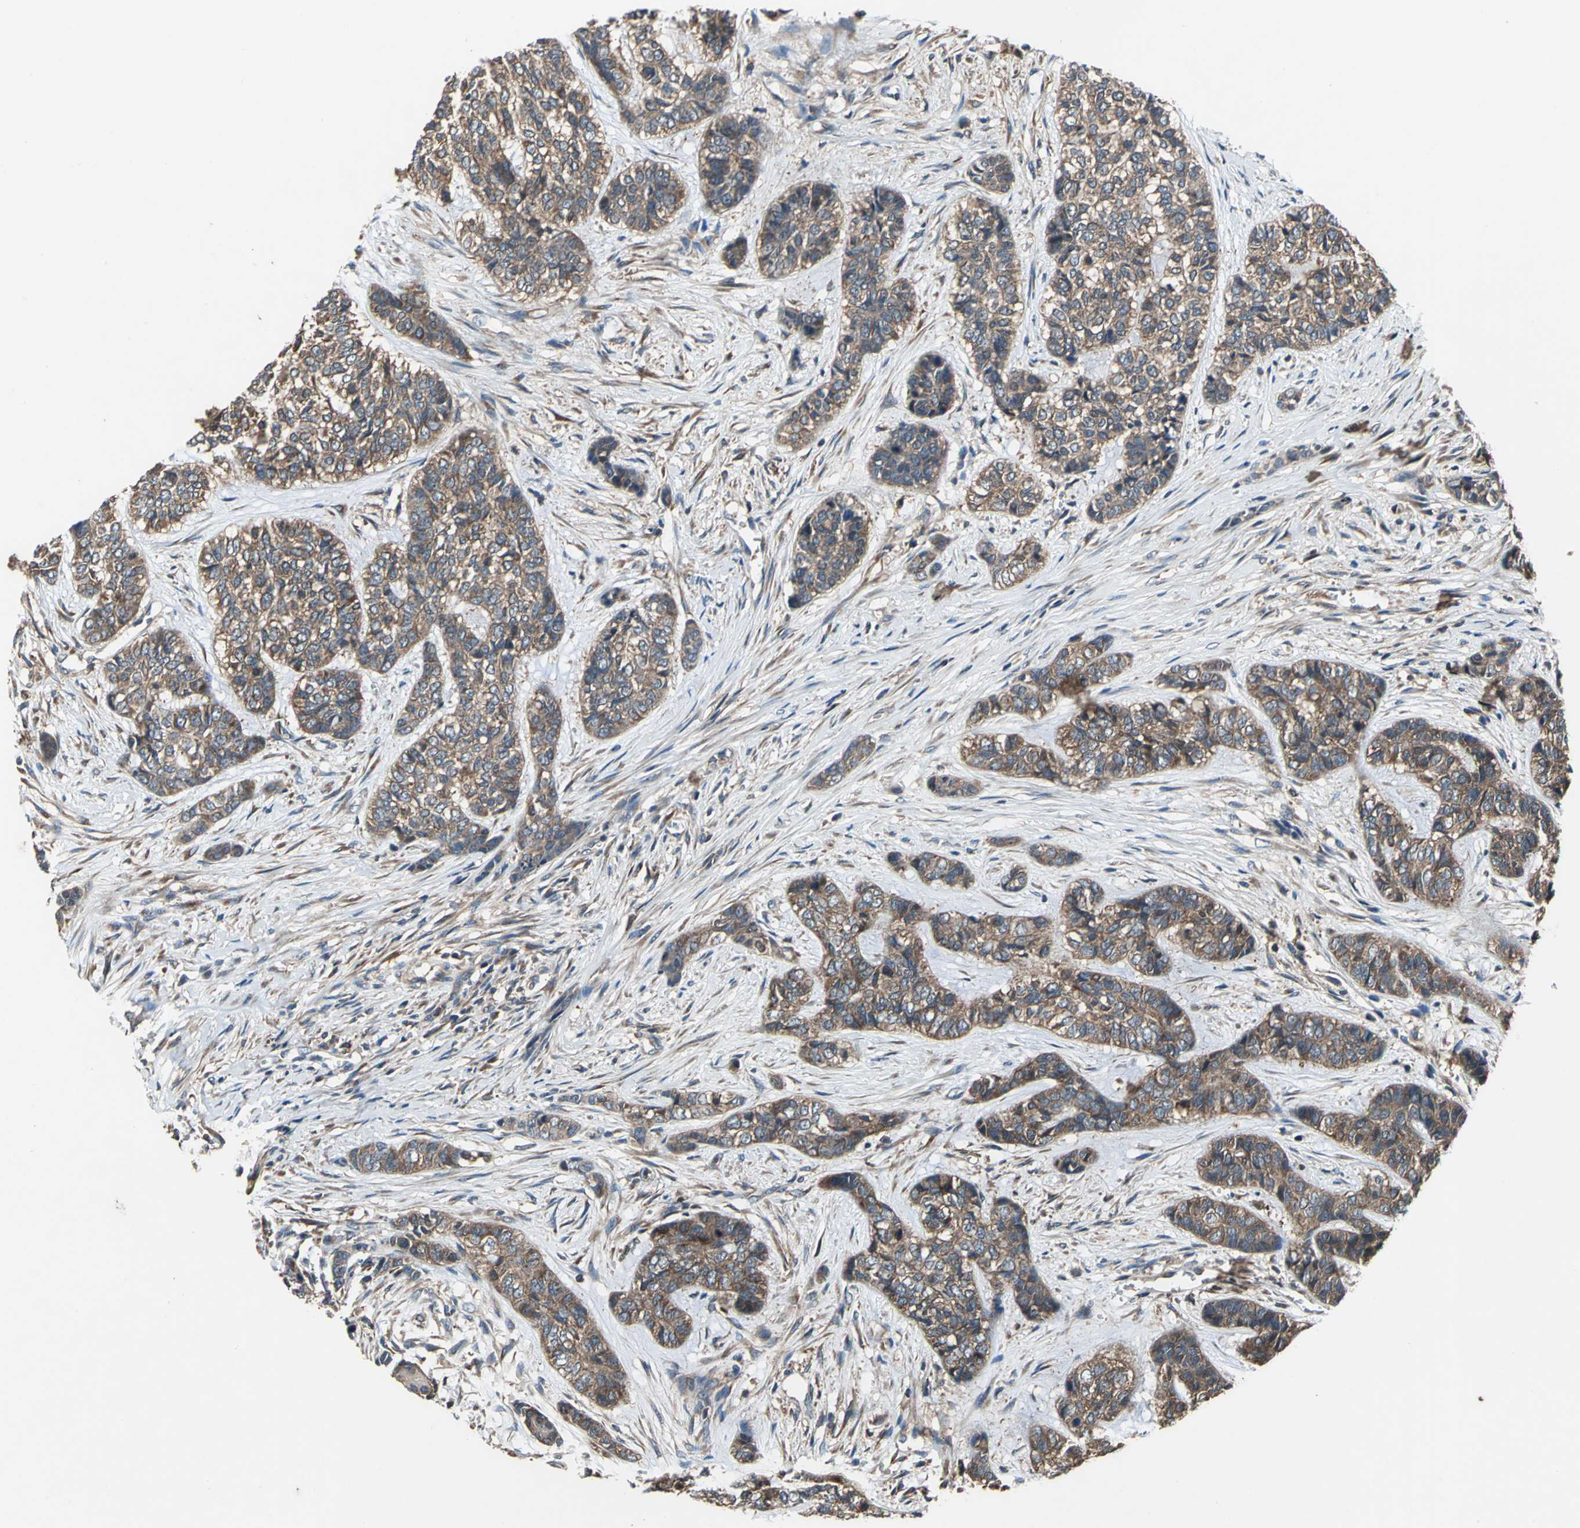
{"staining": {"intensity": "strong", "quantity": ">75%", "location": "cytoplasmic/membranous"}, "tissue": "skin cancer", "cell_type": "Tumor cells", "image_type": "cancer", "snomed": [{"axis": "morphology", "description": "Basal cell carcinoma"}, {"axis": "topography", "description": "Skin"}], "caption": "A histopathology image of skin basal cell carcinoma stained for a protein reveals strong cytoplasmic/membranous brown staining in tumor cells. Using DAB (3,3'-diaminobenzidine) (brown) and hematoxylin (blue) stains, captured at high magnification using brightfield microscopy.", "gene": "CAPN1", "patient": {"sex": "female", "age": 64}}